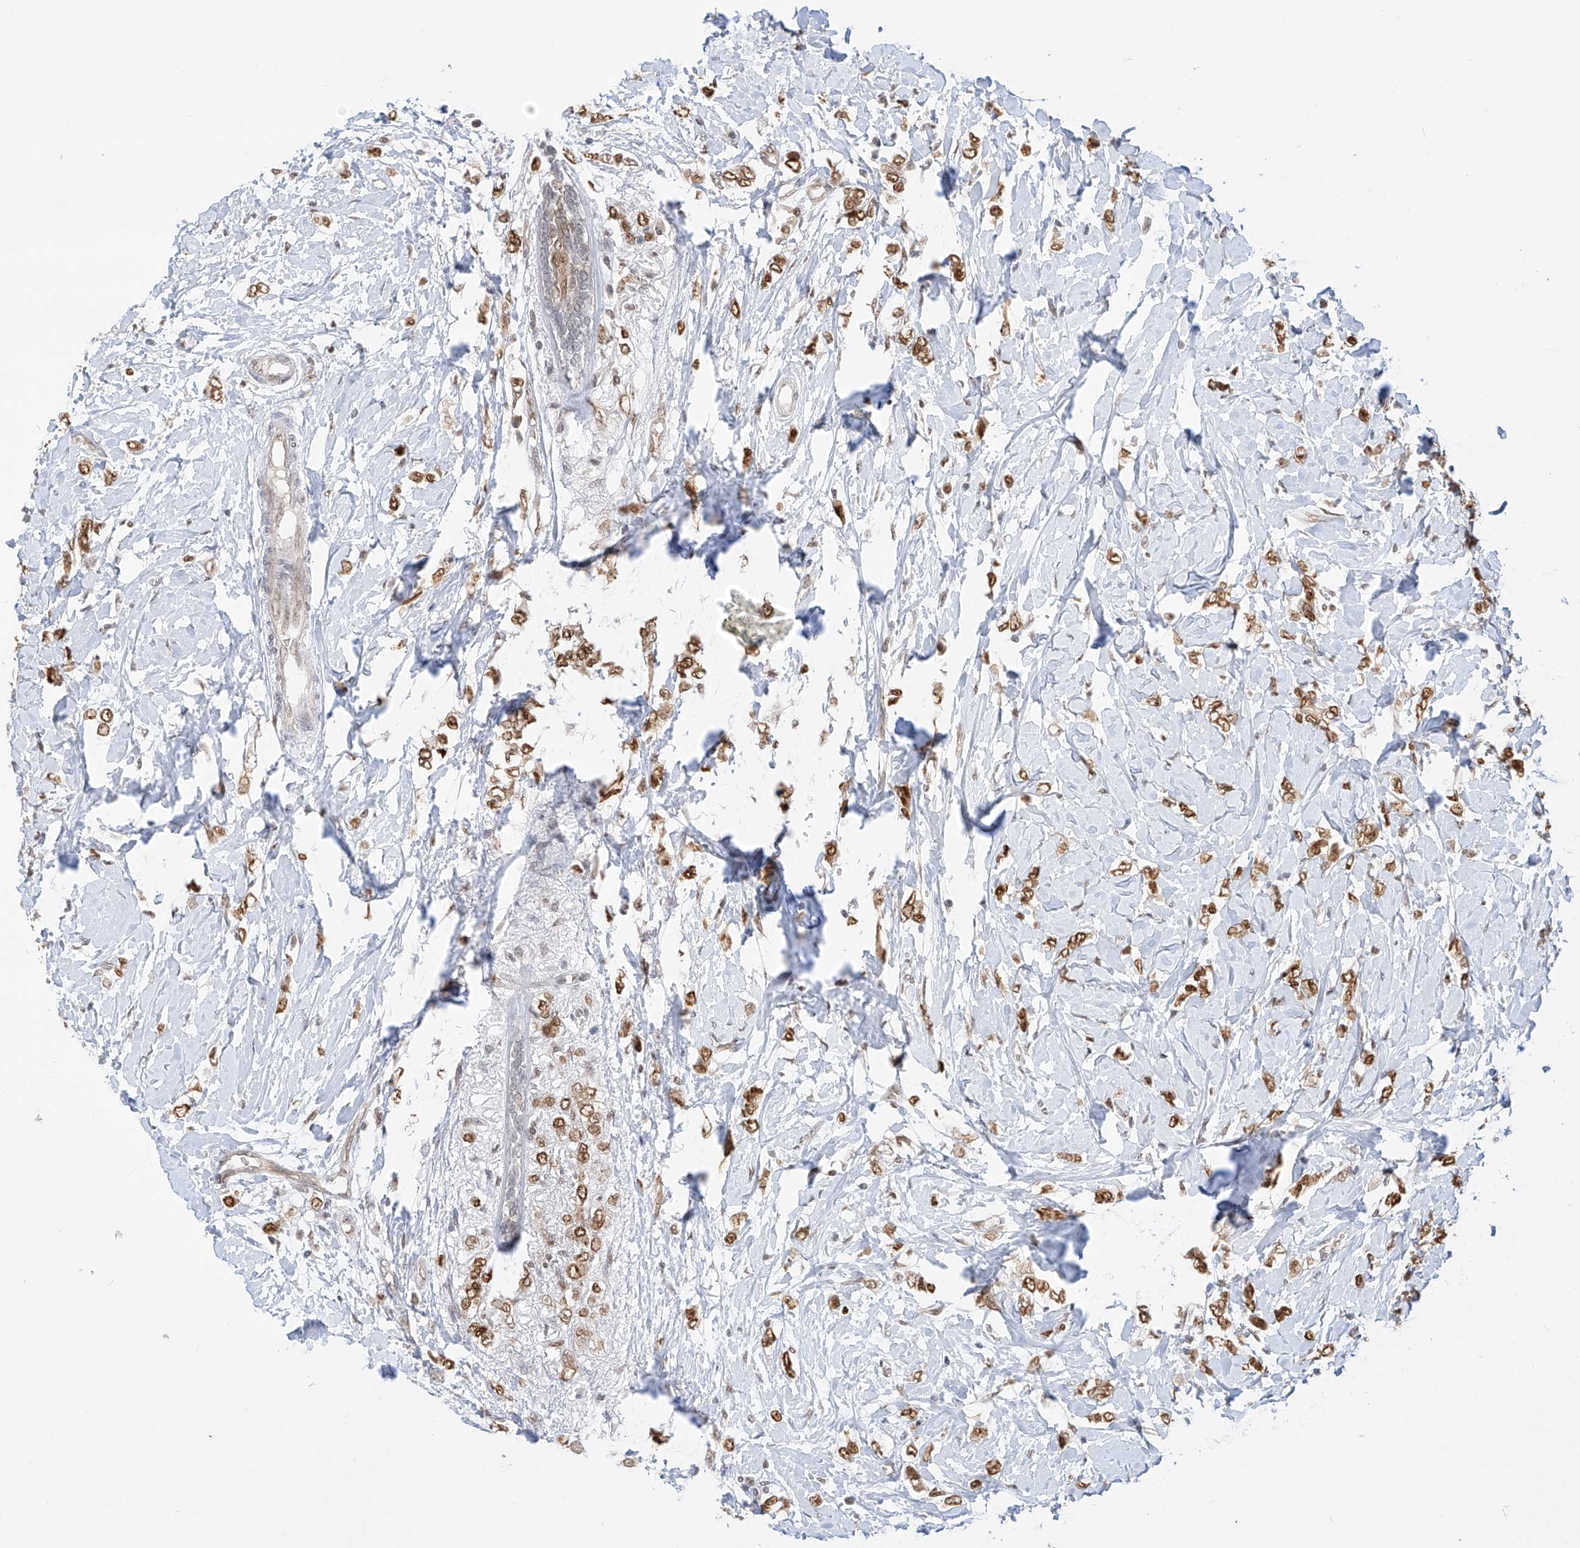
{"staining": {"intensity": "moderate", "quantity": ">75%", "location": "cytoplasmic/membranous,nuclear"}, "tissue": "breast cancer", "cell_type": "Tumor cells", "image_type": "cancer", "snomed": [{"axis": "morphology", "description": "Normal tissue, NOS"}, {"axis": "morphology", "description": "Lobular carcinoma"}, {"axis": "topography", "description": "Breast"}], "caption": "Protein positivity by immunohistochemistry (IHC) exhibits moderate cytoplasmic/membranous and nuclear positivity in approximately >75% of tumor cells in breast lobular carcinoma.", "gene": "POGK", "patient": {"sex": "female", "age": 47}}